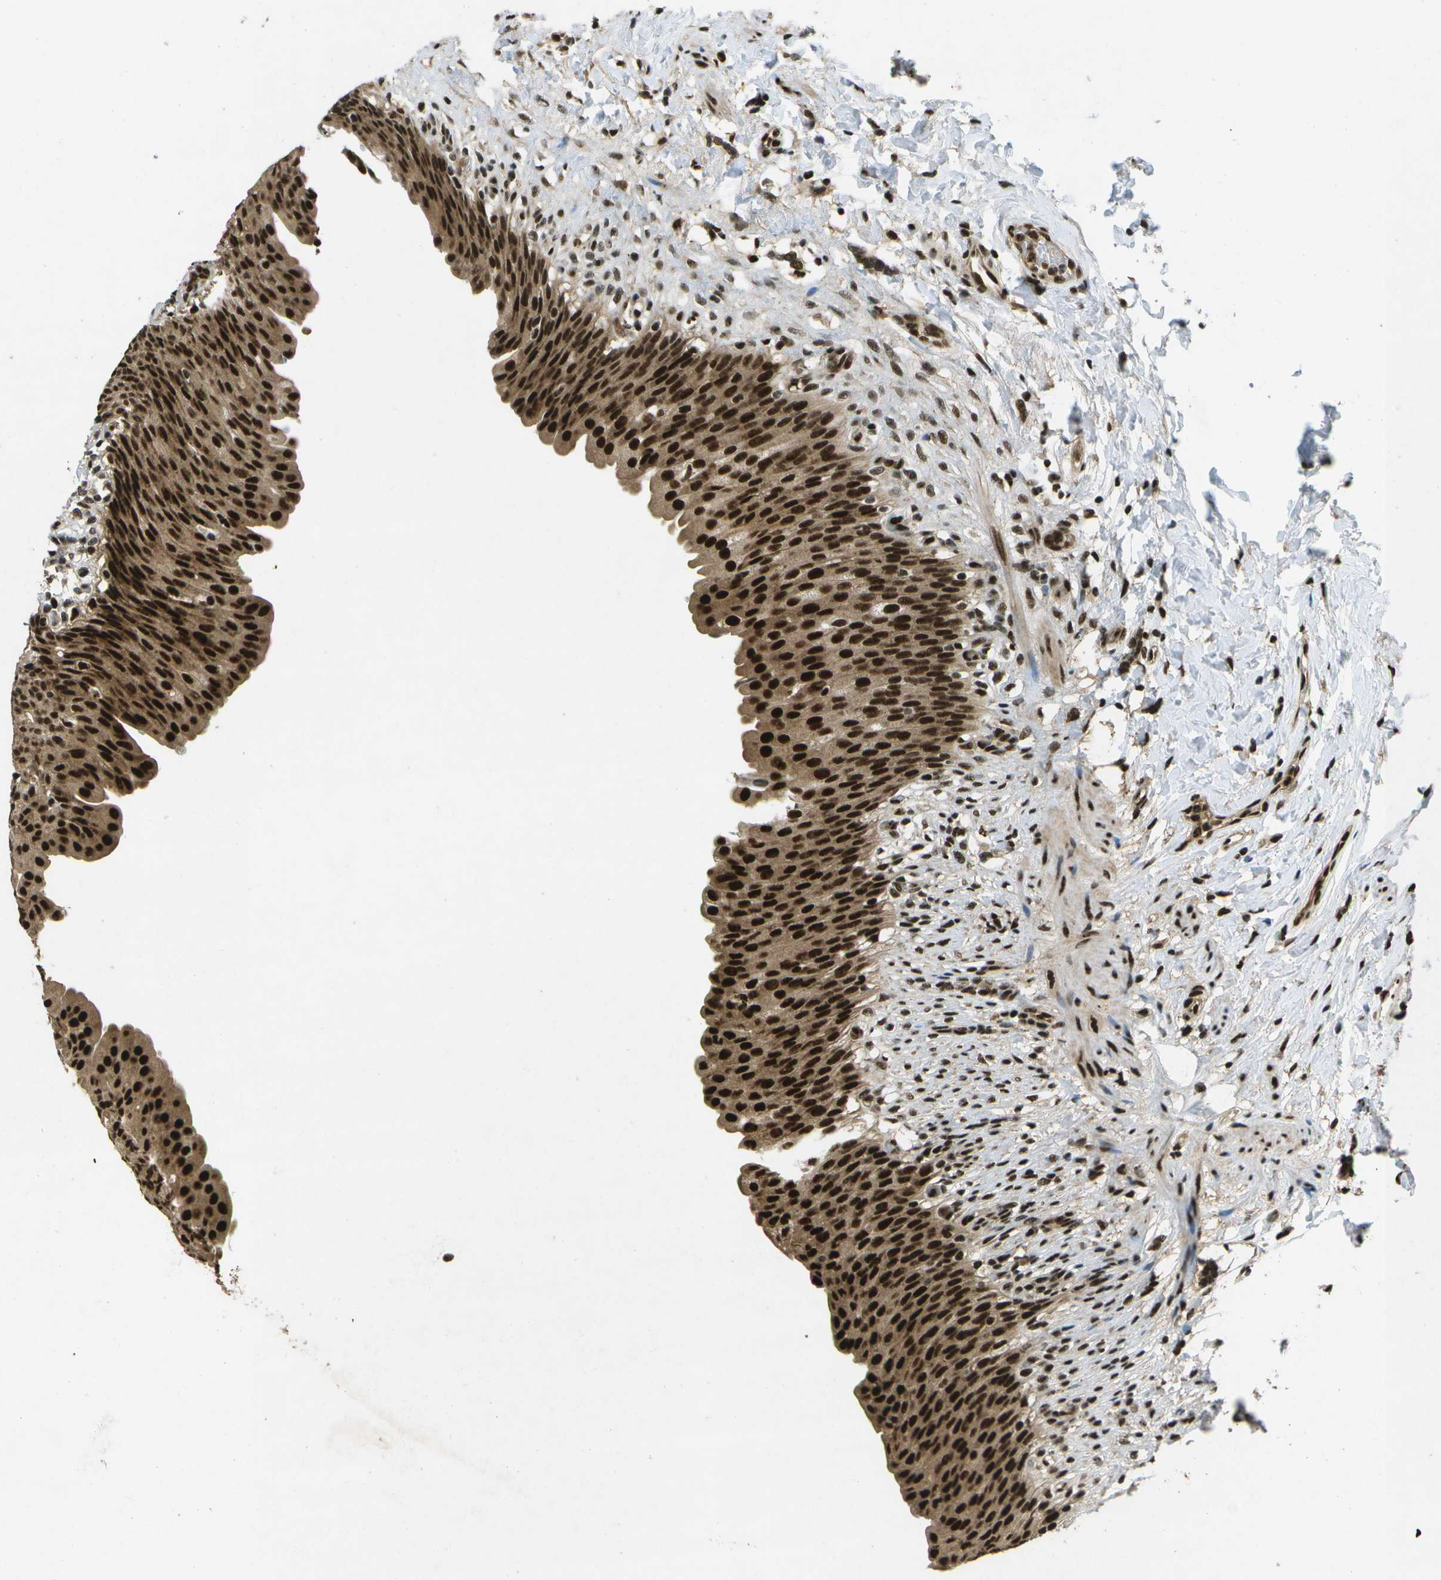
{"staining": {"intensity": "strong", "quantity": ">75%", "location": "cytoplasmic/membranous,nuclear"}, "tissue": "urinary bladder", "cell_type": "Urothelial cells", "image_type": "normal", "snomed": [{"axis": "morphology", "description": "Normal tissue, NOS"}, {"axis": "topography", "description": "Urinary bladder"}], "caption": "IHC photomicrograph of normal urinary bladder: urinary bladder stained using immunohistochemistry reveals high levels of strong protein expression localized specifically in the cytoplasmic/membranous,nuclear of urothelial cells, appearing as a cytoplasmic/membranous,nuclear brown color.", "gene": "GANC", "patient": {"sex": "female", "age": 79}}